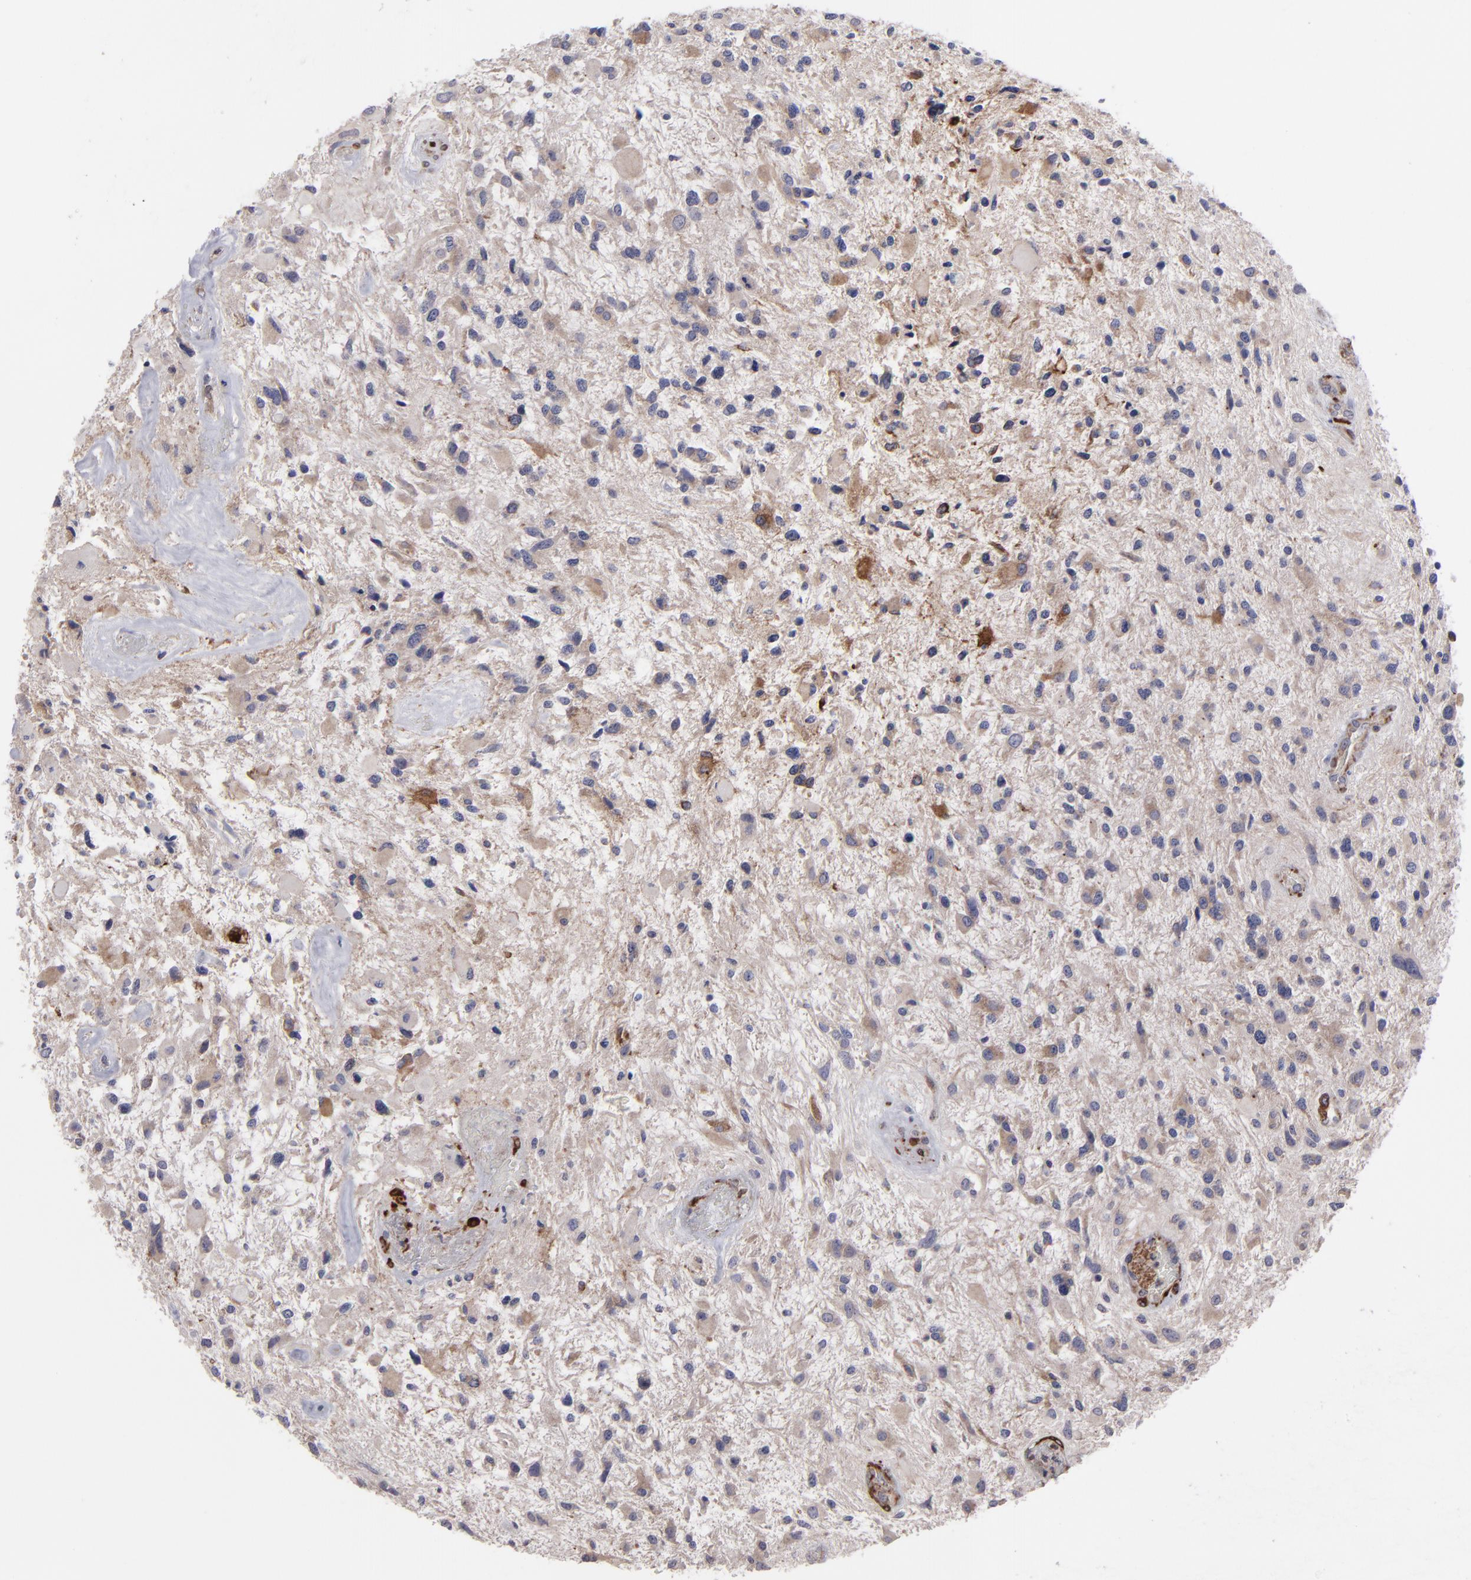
{"staining": {"intensity": "moderate", "quantity": "<25%", "location": "cytoplasmic/membranous"}, "tissue": "glioma", "cell_type": "Tumor cells", "image_type": "cancer", "snomed": [{"axis": "morphology", "description": "Glioma, malignant, High grade"}, {"axis": "topography", "description": "Brain"}], "caption": "A high-resolution histopathology image shows immunohistochemistry (IHC) staining of glioma, which displays moderate cytoplasmic/membranous staining in approximately <25% of tumor cells.", "gene": "SLMAP", "patient": {"sex": "female", "age": 60}}